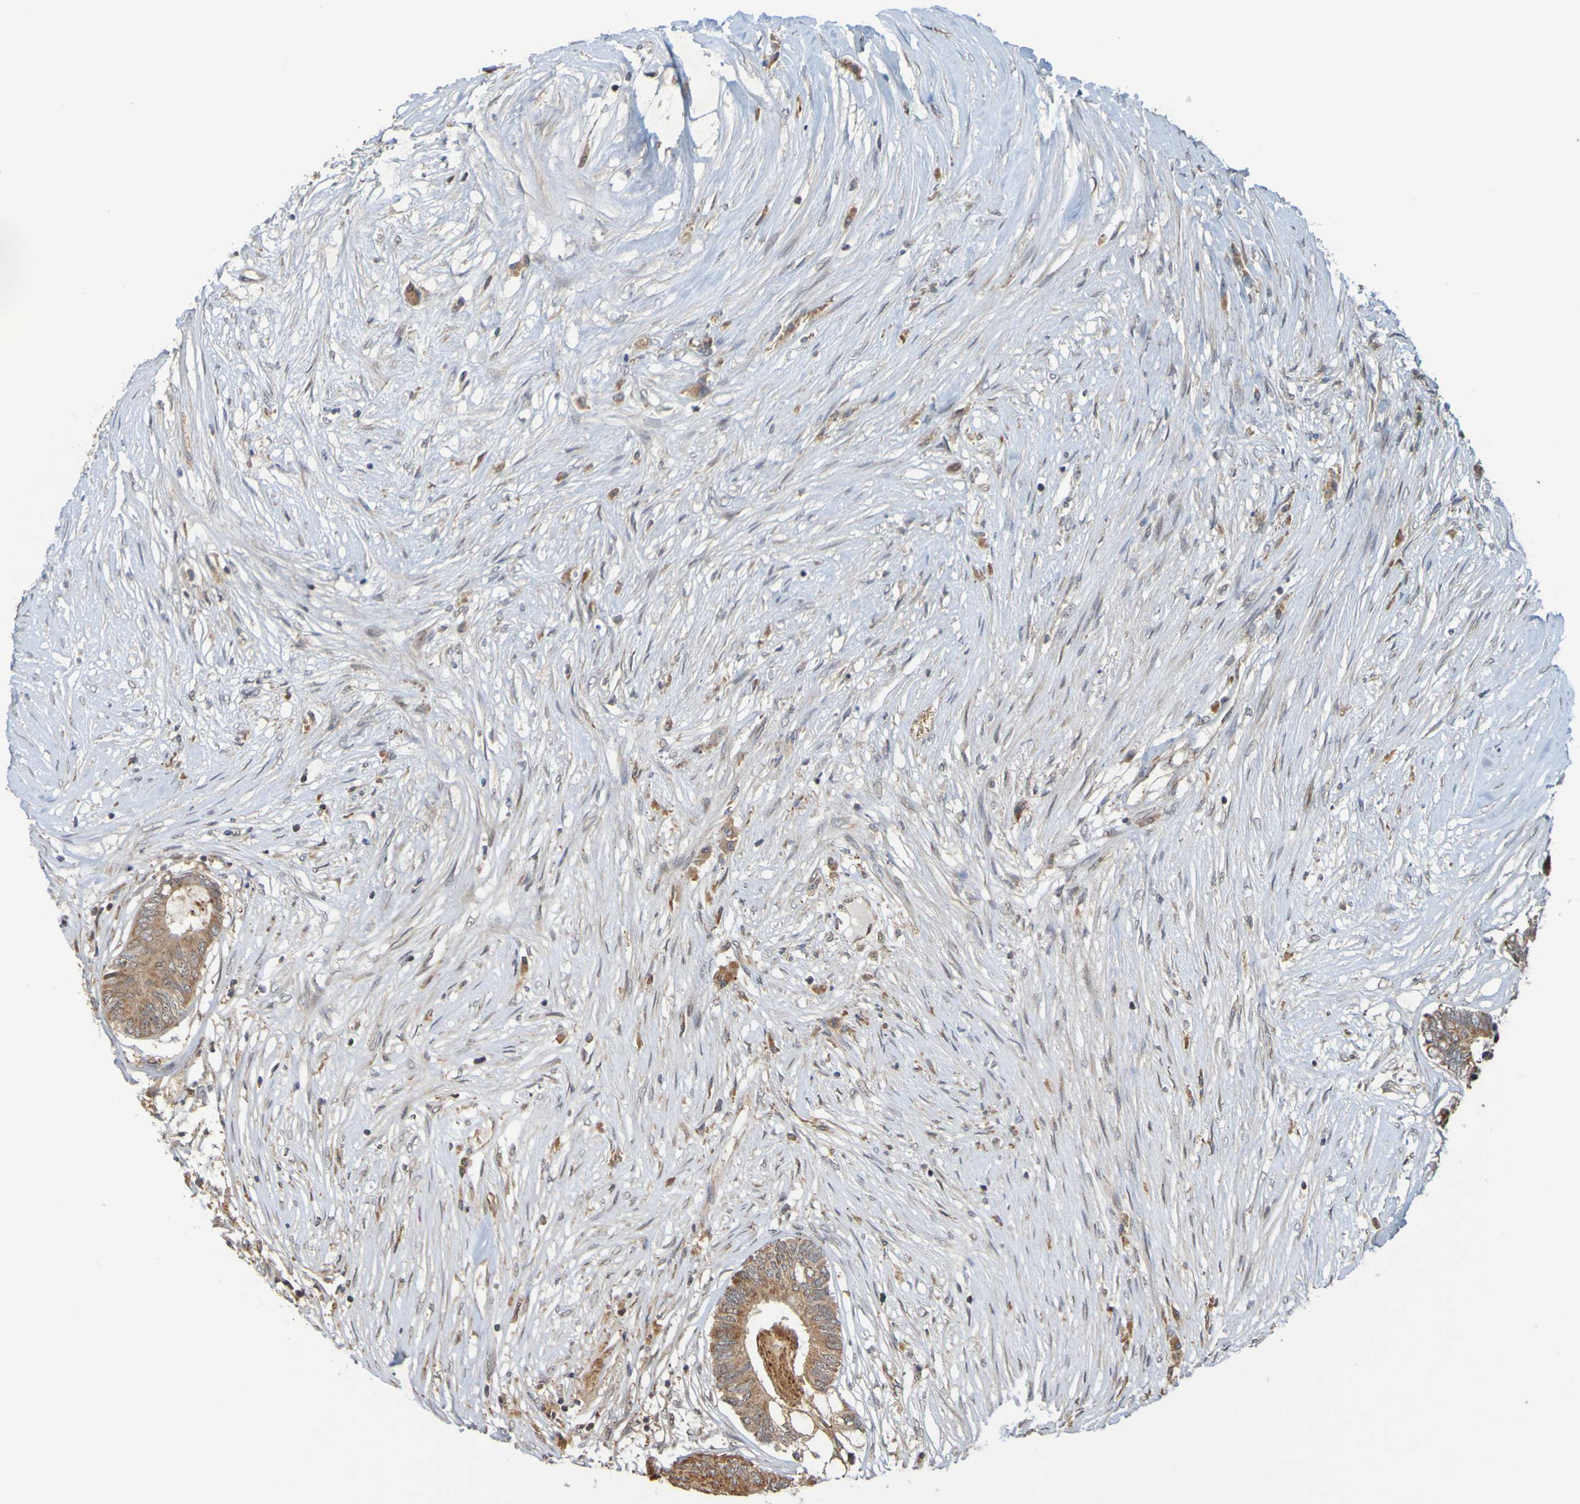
{"staining": {"intensity": "moderate", "quantity": ">75%", "location": "cytoplasmic/membranous"}, "tissue": "colorectal cancer", "cell_type": "Tumor cells", "image_type": "cancer", "snomed": [{"axis": "morphology", "description": "Adenocarcinoma, NOS"}, {"axis": "topography", "description": "Rectum"}], "caption": "Immunohistochemical staining of colorectal cancer (adenocarcinoma) exhibits medium levels of moderate cytoplasmic/membranous protein staining in approximately >75% of tumor cells.", "gene": "TMBIM1", "patient": {"sex": "male", "age": 63}}